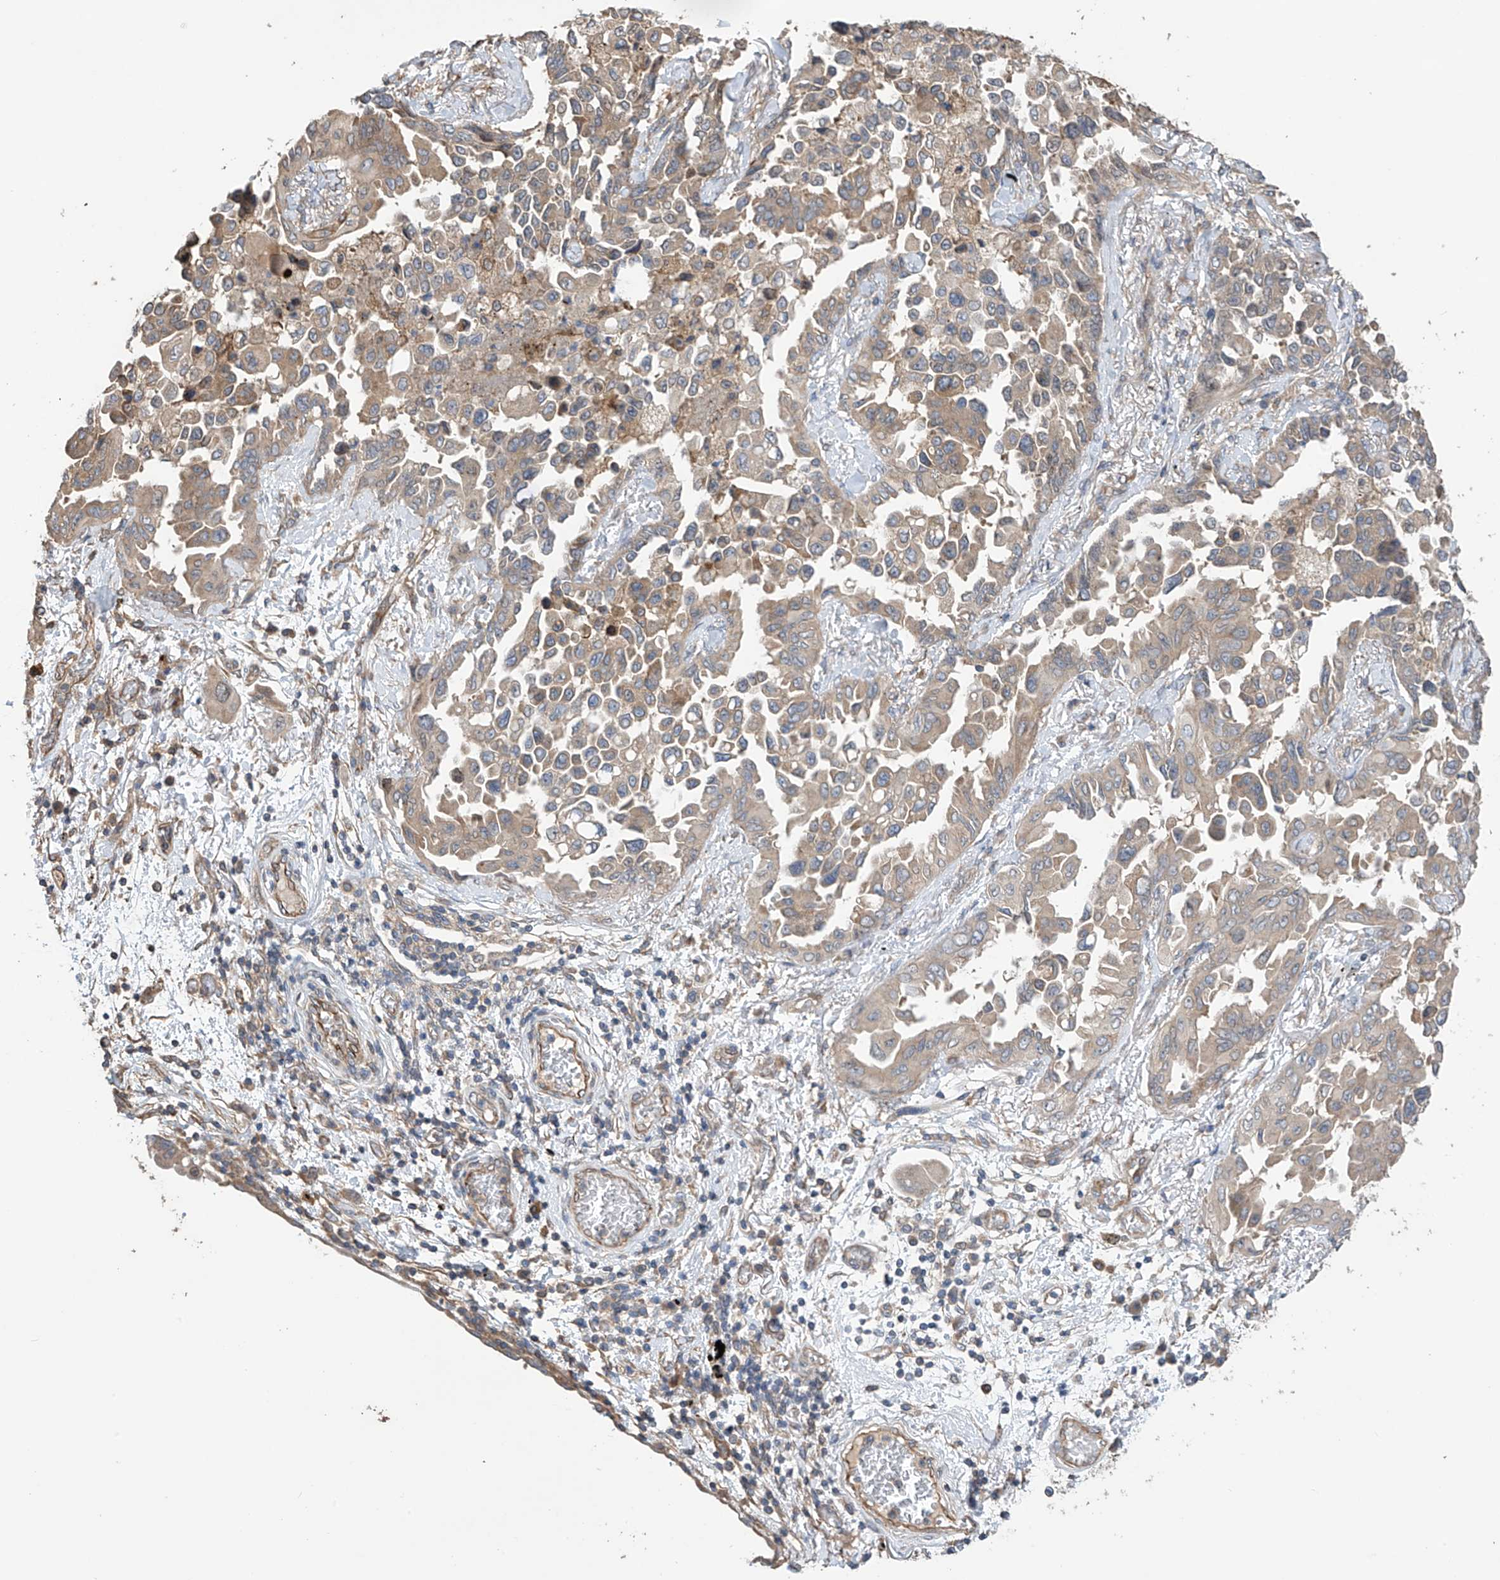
{"staining": {"intensity": "weak", "quantity": ">75%", "location": "cytoplasmic/membranous"}, "tissue": "lung cancer", "cell_type": "Tumor cells", "image_type": "cancer", "snomed": [{"axis": "morphology", "description": "Adenocarcinoma, NOS"}, {"axis": "topography", "description": "Lung"}], "caption": "Adenocarcinoma (lung) tissue demonstrates weak cytoplasmic/membranous expression in about >75% of tumor cells", "gene": "PHACTR4", "patient": {"sex": "female", "age": 67}}